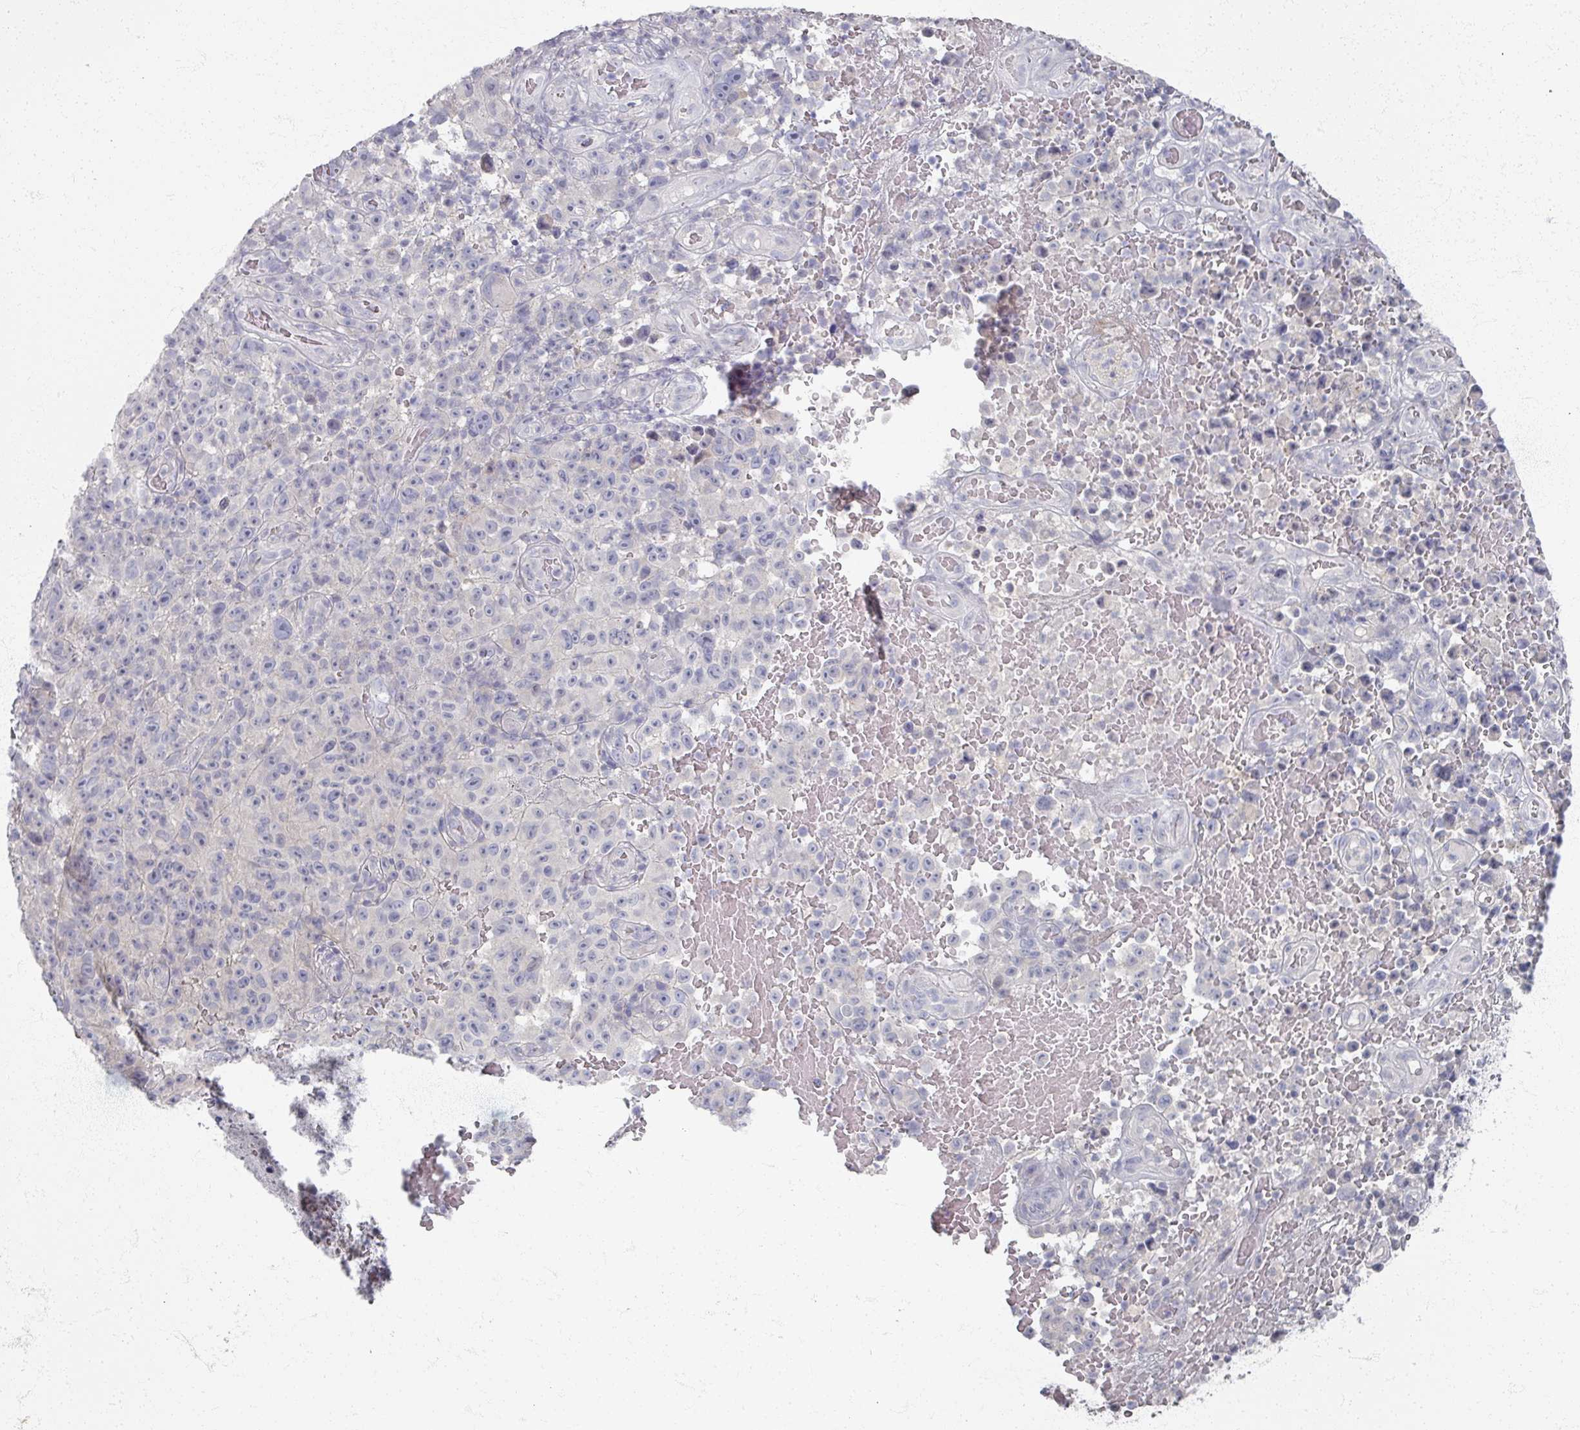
{"staining": {"intensity": "negative", "quantity": "none", "location": "none"}, "tissue": "melanoma", "cell_type": "Tumor cells", "image_type": "cancer", "snomed": [{"axis": "morphology", "description": "Malignant melanoma, NOS"}, {"axis": "topography", "description": "Skin"}], "caption": "Immunohistochemistry photomicrograph of neoplastic tissue: human malignant melanoma stained with DAB demonstrates no significant protein staining in tumor cells.", "gene": "TTYH3", "patient": {"sex": "female", "age": 82}}